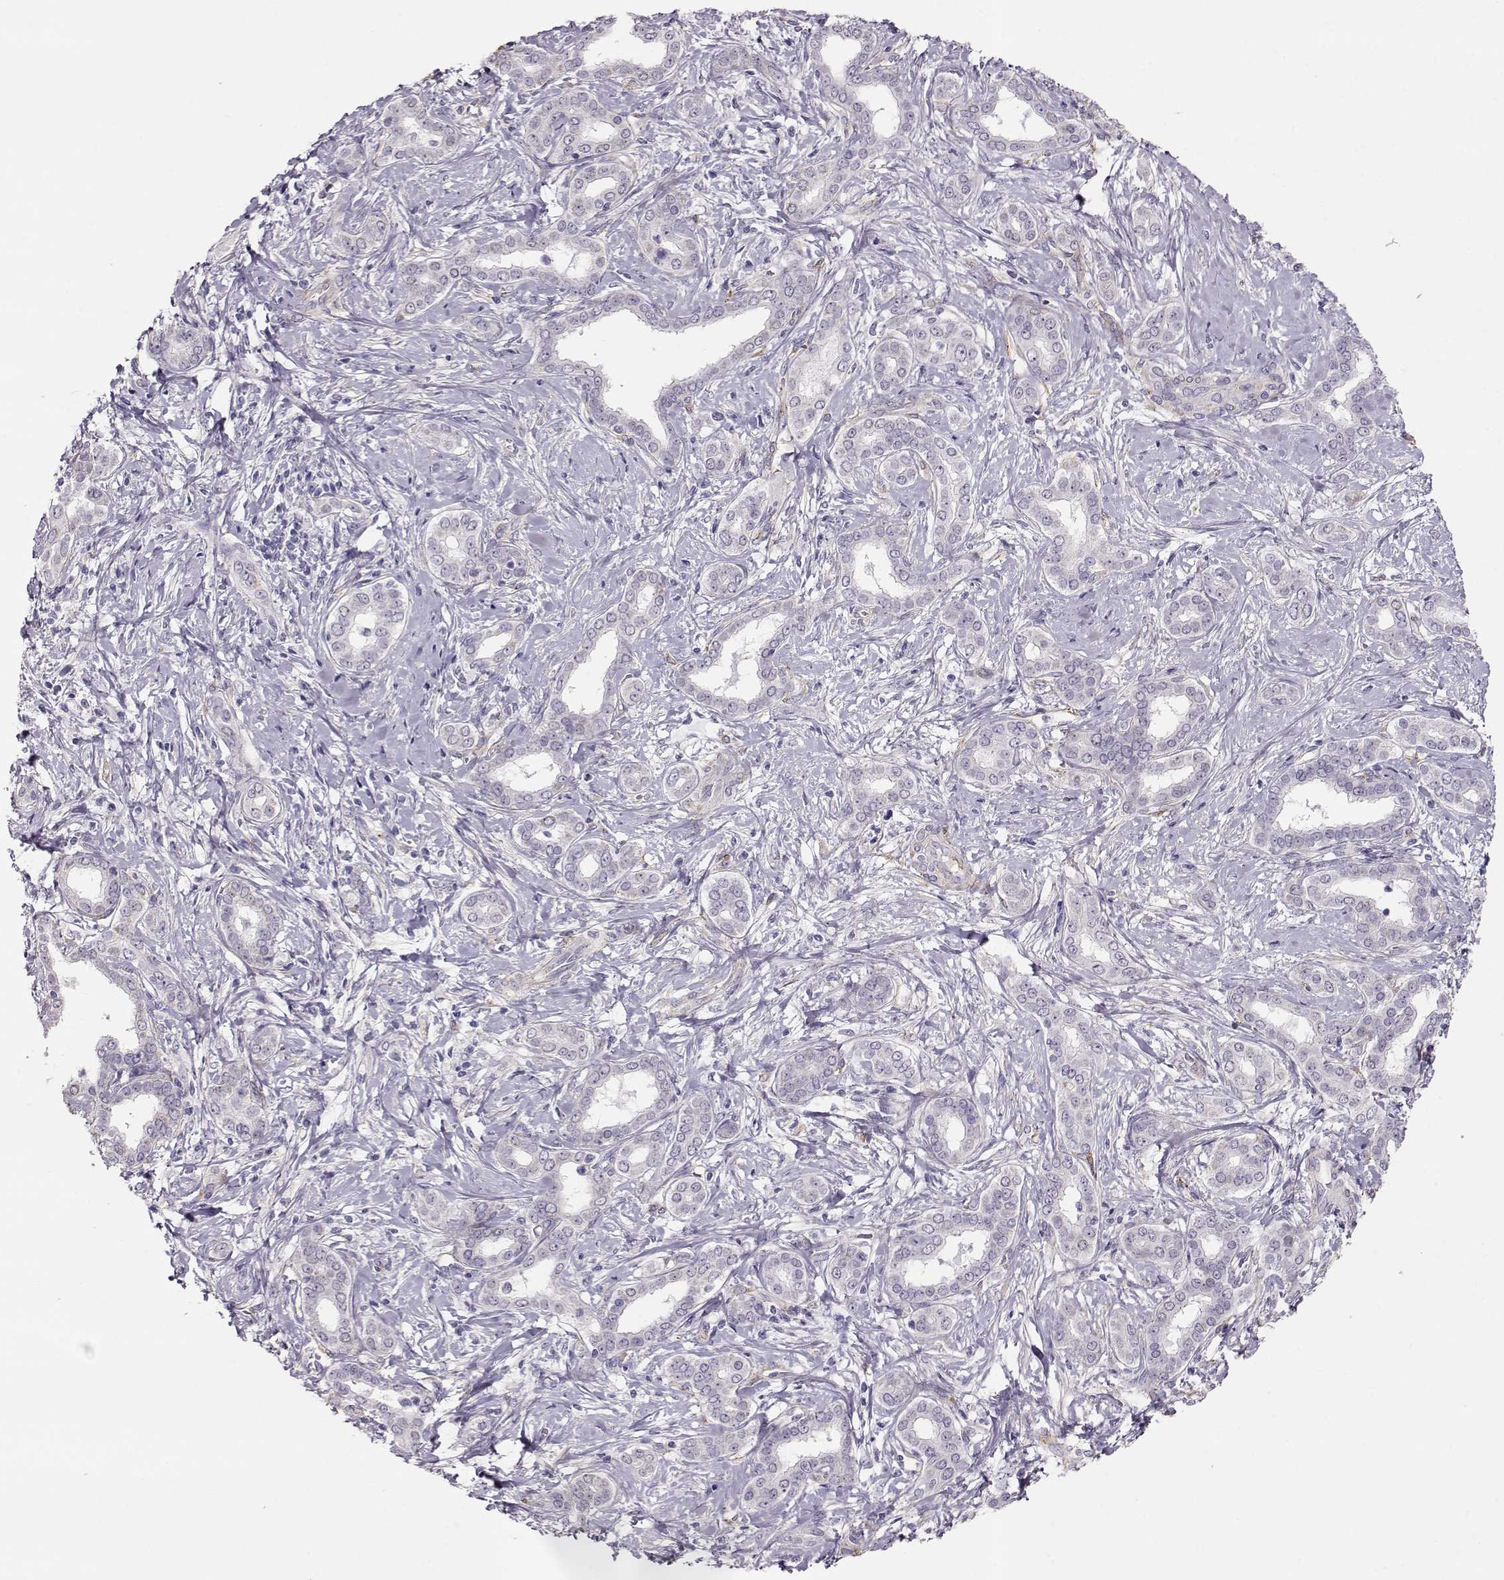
{"staining": {"intensity": "negative", "quantity": "none", "location": "none"}, "tissue": "liver cancer", "cell_type": "Tumor cells", "image_type": "cancer", "snomed": [{"axis": "morphology", "description": "Cholangiocarcinoma"}, {"axis": "topography", "description": "Liver"}], "caption": "Tumor cells are negative for brown protein staining in liver cholangiocarcinoma. (Stains: DAB (3,3'-diaminobenzidine) immunohistochemistry with hematoxylin counter stain, Microscopy: brightfield microscopy at high magnification).", "gene": "RBM44", "patient": {"sex": "female", "age": 47}}